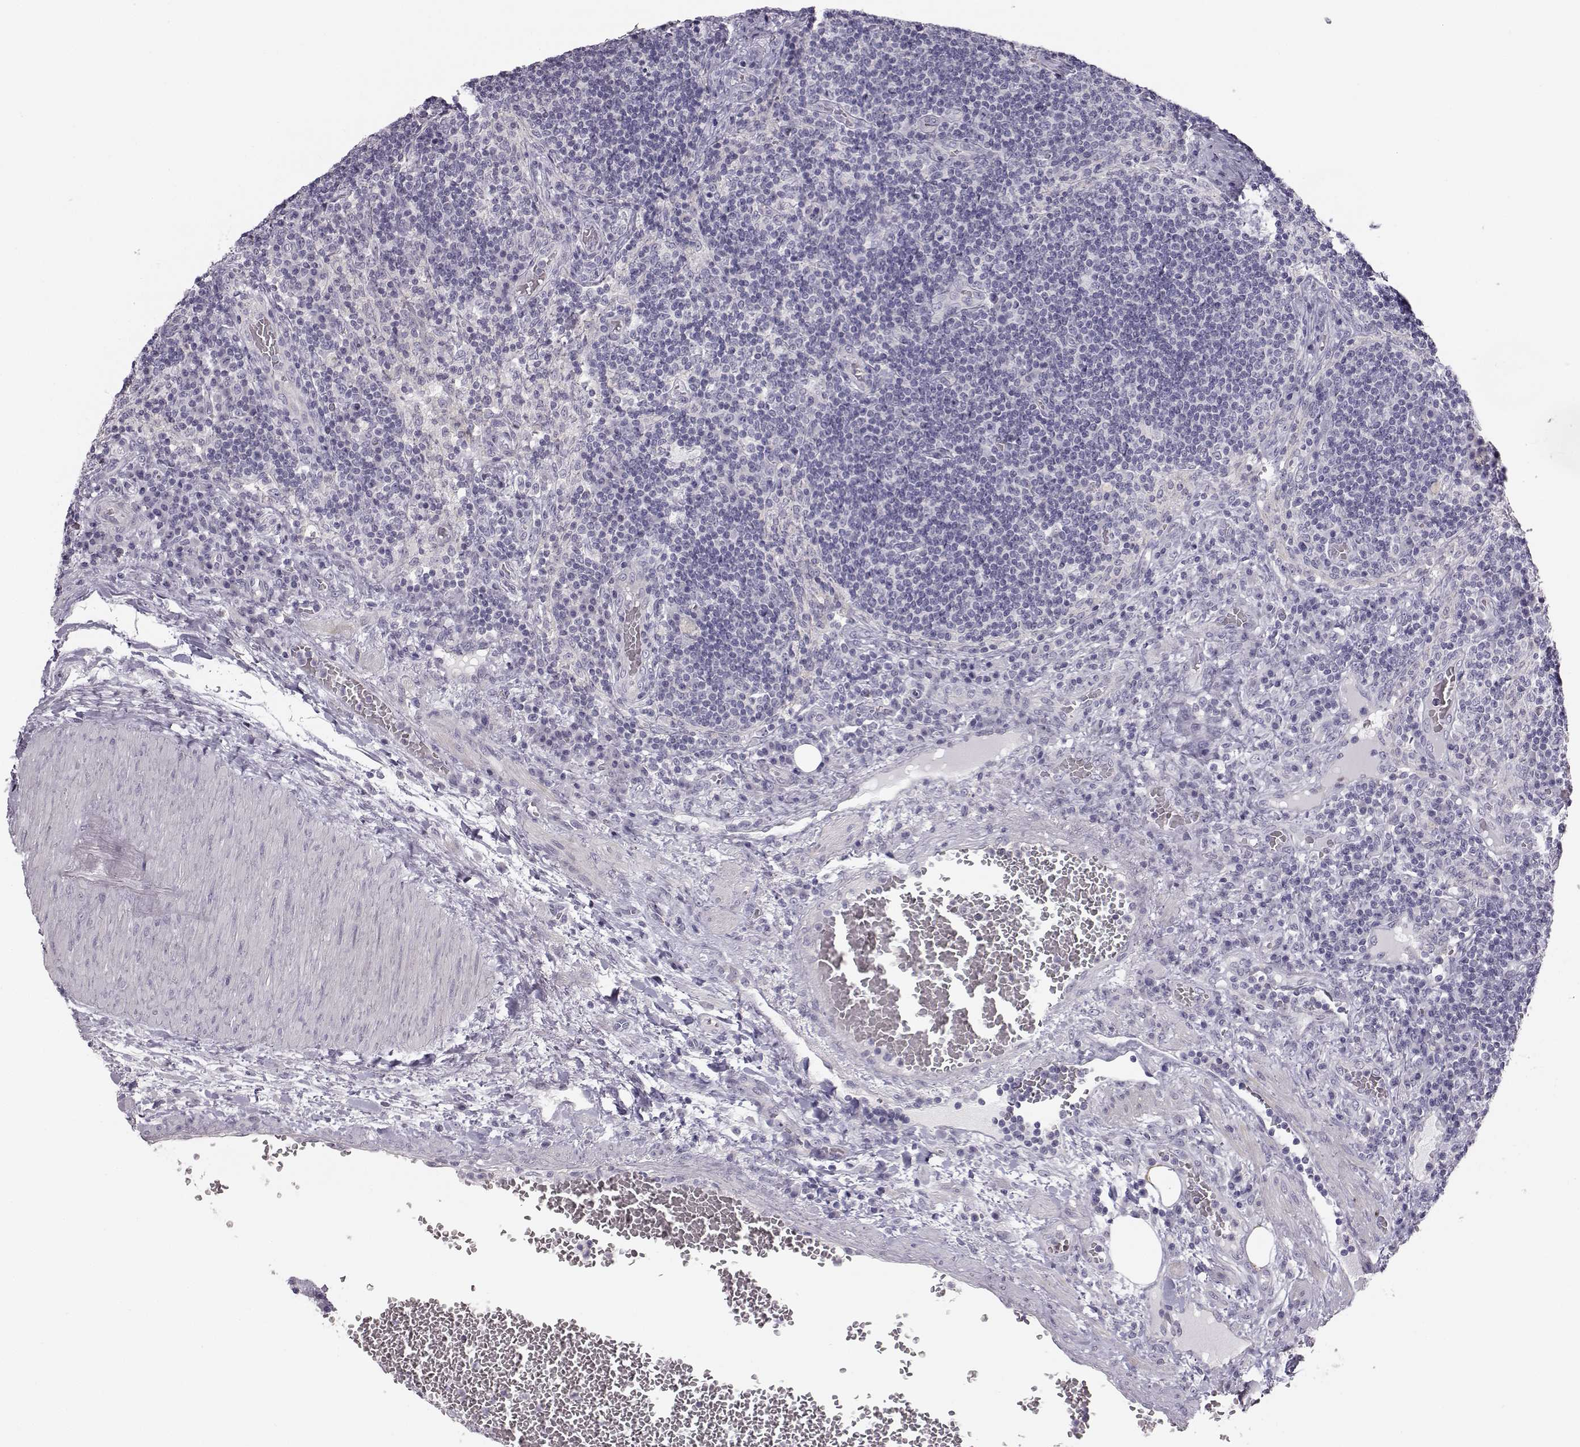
{"staining": {"intensity": "negative", "quantity": "none", "location": "none"}, "tissue": "lymph node", "cell_type": "Non-germinal center cells", "image_type": "normal", "snomed": [{"axis": "morphology", "description": "Normal tissue, NOS"}, {"axis": "topography", "description": "Lymph node"}], "caption": "Immunohistochemical staining of normal lymph node demonstrates no significant staining in non-germinal center cells. The staining is performed using DAB (3,3'-diaminobenzidine) brown chromogen with nuclei counter-stained in using hematoxylin.", "gene": "MYCBPAP", "patient": {"sex": "male", "age": 63}}